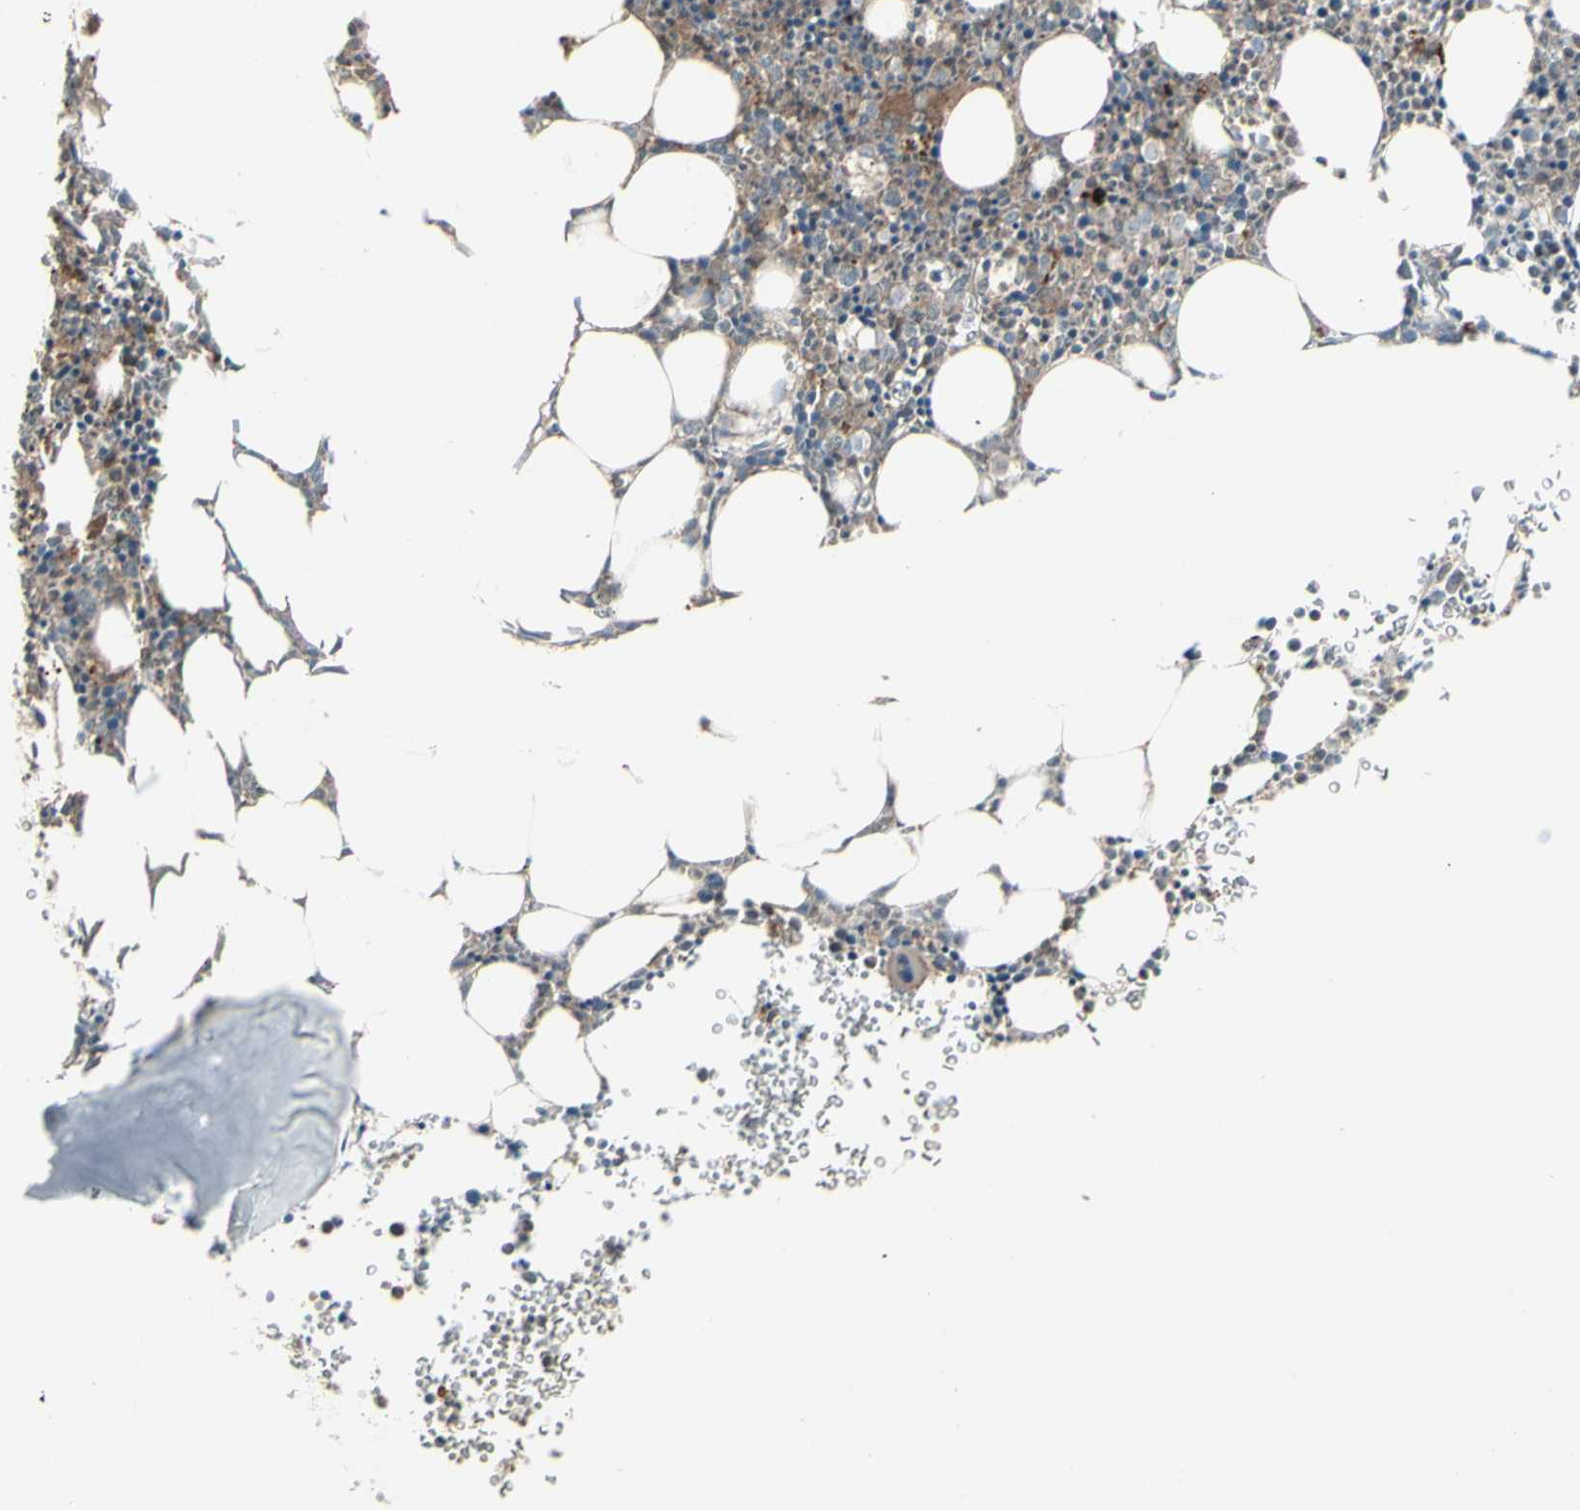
{"staining": {"intensity": "moderate", "quantity": ">75%", "location": "cytoplasmic/membranous,nuclear"}, "tissue": "bone marrow", "cell_type": "Hematopoietic cells", "image_type": "normal", "snomed": [{"axis": "morphology", "description": "Normal tissue, NOS"}, {"axis": "morphology", "description": "Inflammation, NOS"}, {"axis": "topography", "description": "Bone marrow"}], "caption": "This photomicrograph shows immunohistochemistry staining of benign human bone marrow, with medium moderate cytoplasmic/membranous,nuclear staining in about >75% of hematopoietic cells.", "gene": "RNASEL", "patient": {"sex": "female", "age": 61}}